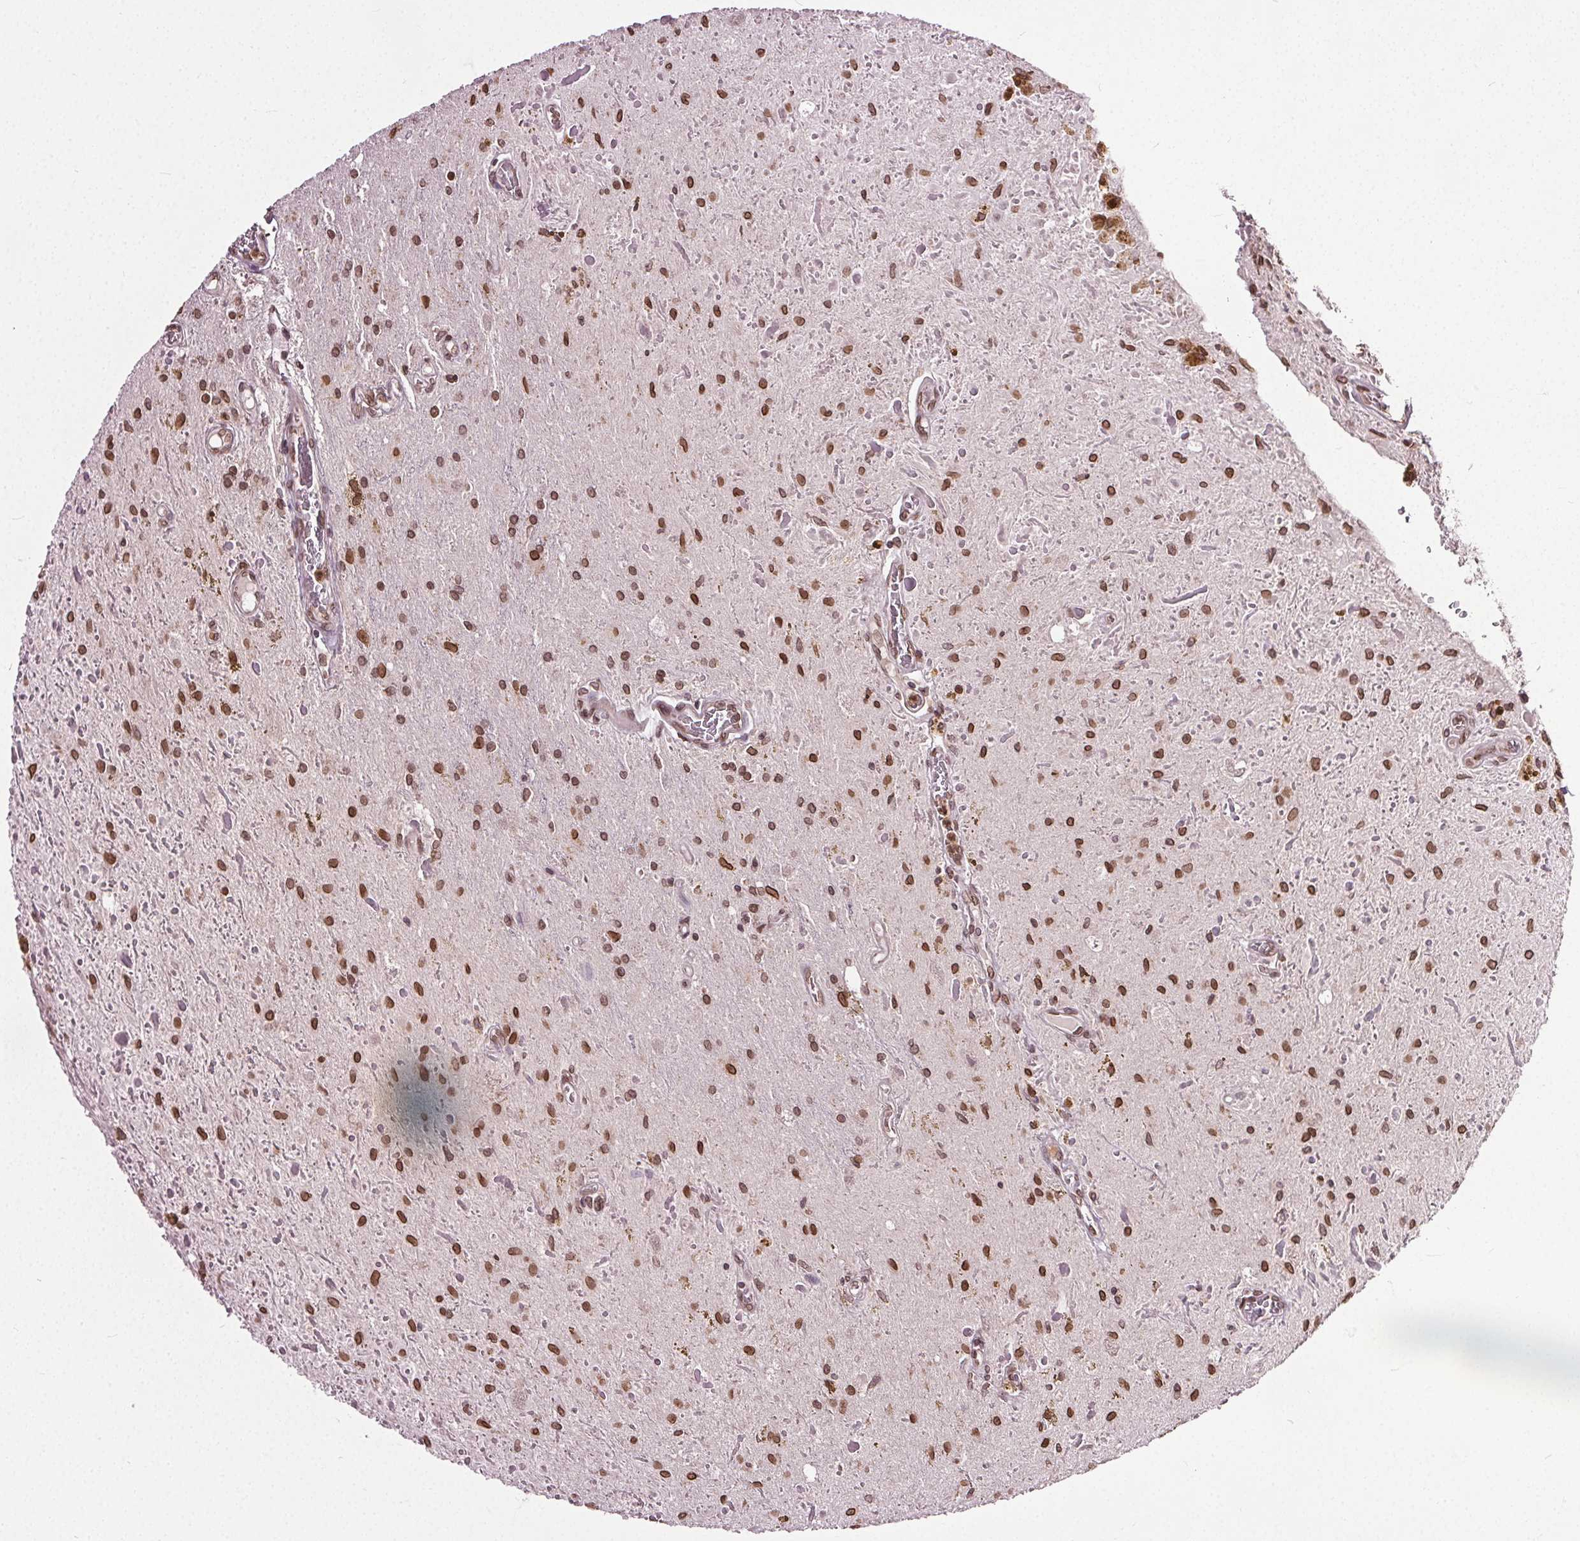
{"staining": {"intensity": "moderate", "quantity": ">75%", "location": "nuclear"}, "tissue": "glioma", "cell_type": "Tumor cells", "image_type": "cancer", "snomed": [{"axis": "morphology", "description": "Glioma, malignant, Low grade"}, {"axis": "topography", "description": "Cerebellum"}], "caption": "DAB immunohistochemical staining of malignant glioma (low-grade) shows moderate nuclear protein positivity in approximately >75% of tumor cells.", "gene": "TTC39C", "patient": {"sex": "female", "age": 14}}